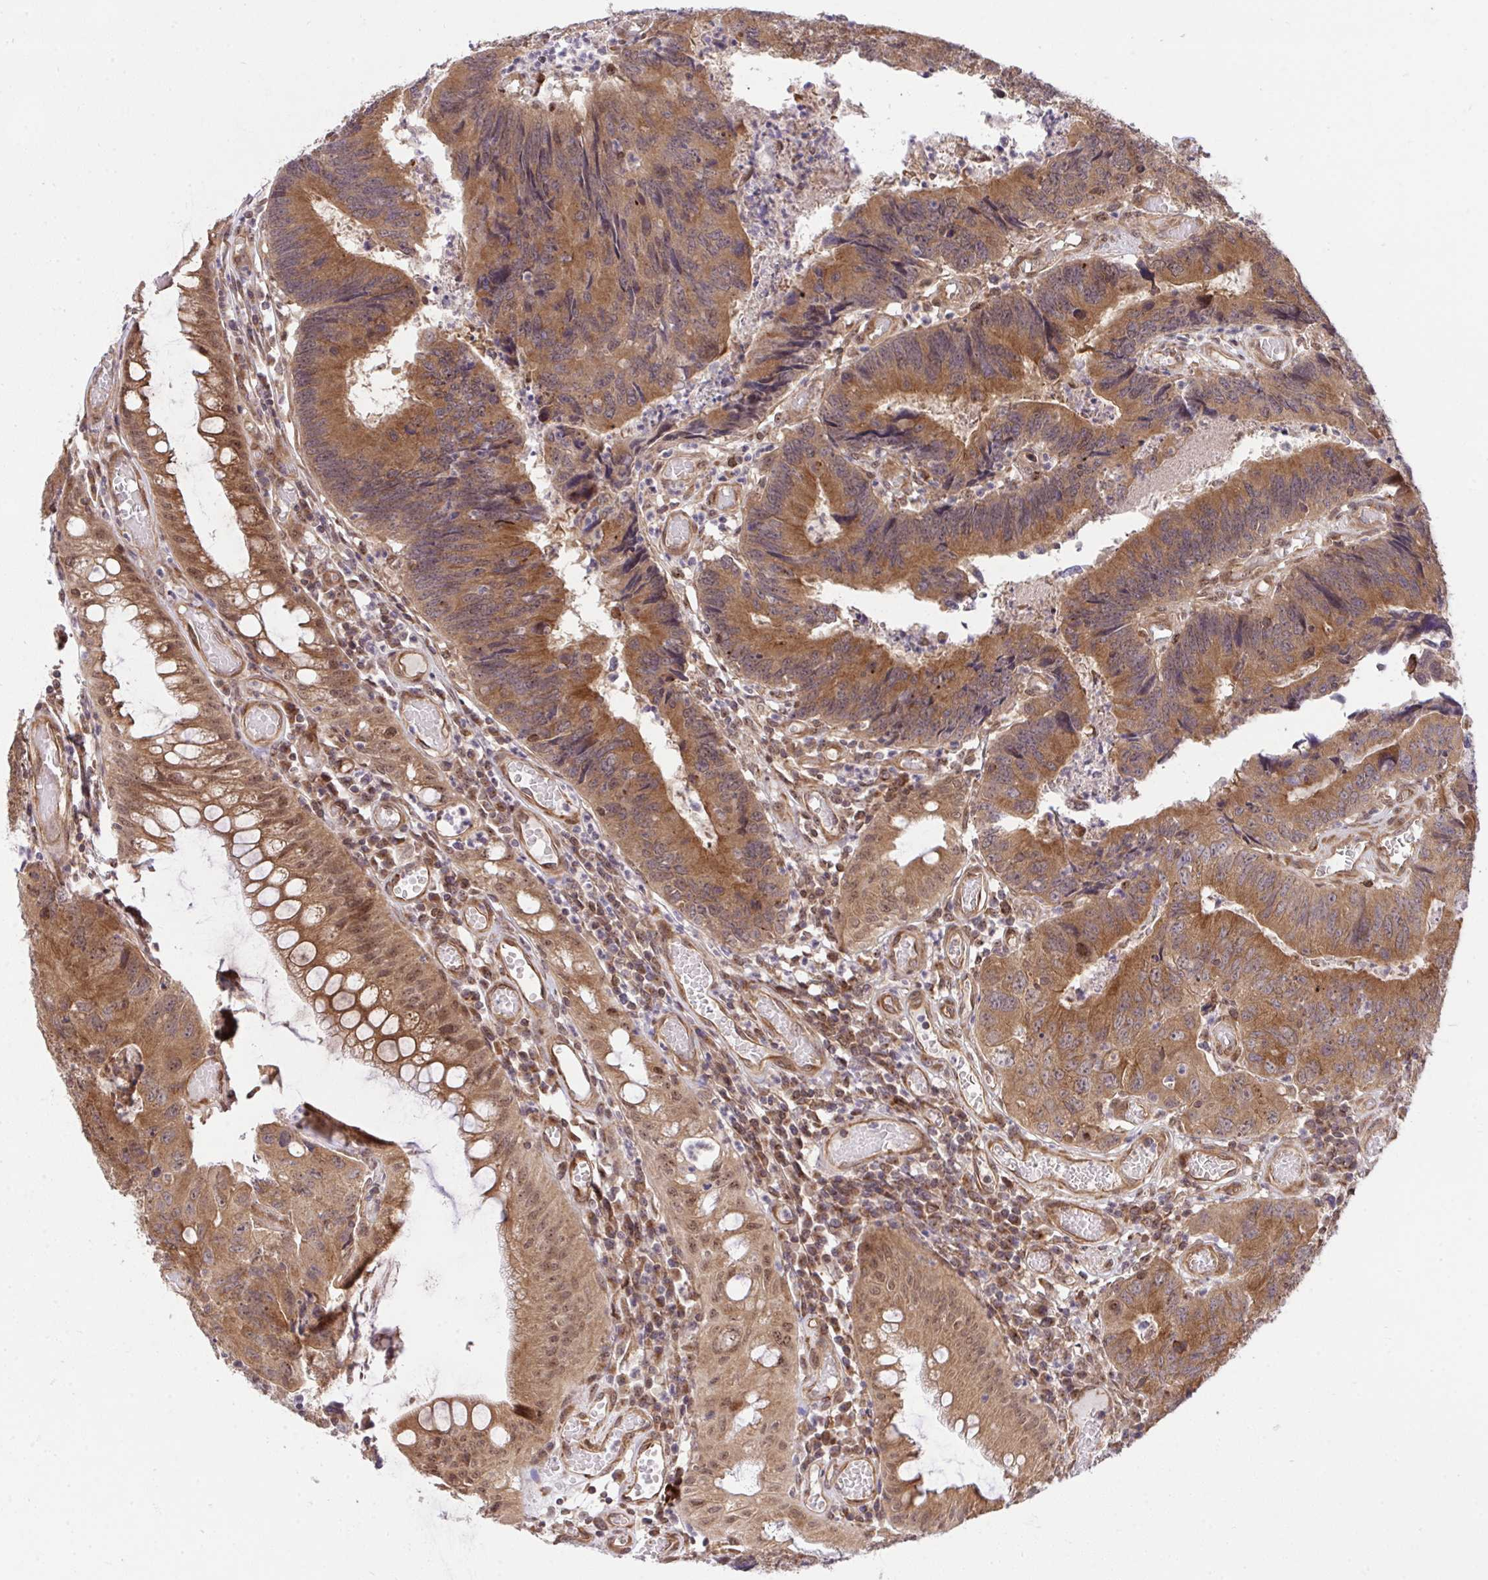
{"staining": {"intensity": "moderate", "quantity": ">75%", "location": "cytoplasmic/membranous"}, "tissue": "colorectal cancer", "cell_type": "Tumor cells", "image_type": "cancer", "snomed": [{"axis": "morphology", "description": "Adenocarcinoma, NOS"}, {"axis": "topography", "description": "Colon"}], "caption": "Colorectal adenocarcinoma was stained to show a protein in brown. There is medium levels of moderate cytoplasmic/membranous staining in approximately >75% of tumor cells. (DAB IHC with brightfield microscopy, high magnification).", "gene": "ERI1", "patient": {"sex": "female", "age": 67}}